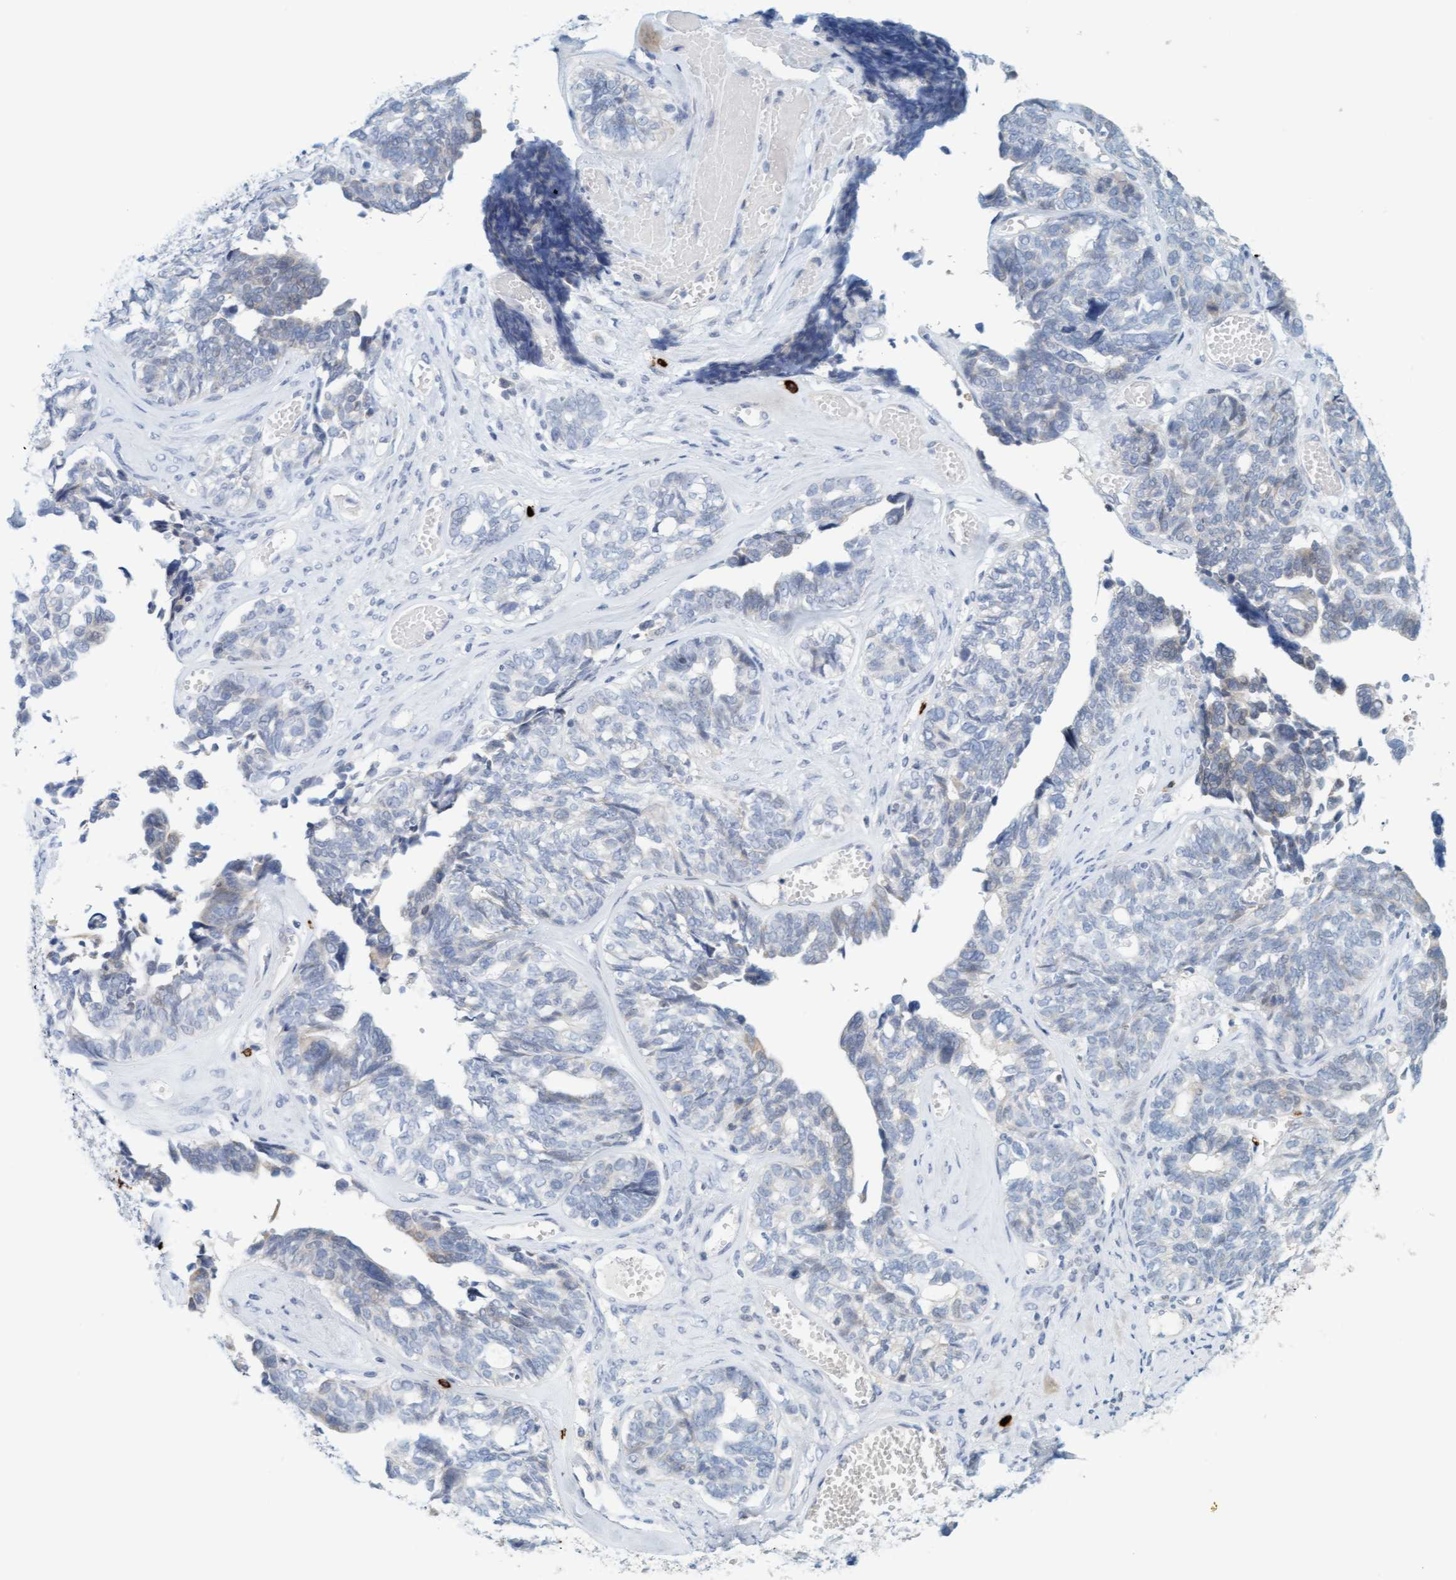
{"staining": {"intensity": "negative", "quantity": "none", "location": "none"}, "tissue": "ovarian cancer", "cell_type": "Tumor cells", "image_type": "cancer", "snomed": [{"axis": "morphology", "description": "Cystadenocarcinoma, serous, NOS"}, {"axis": "topography", "description": "Ovary"}], "caption": "This is an immunohistochemistry photomicrograph of serous cystadenocarcinoma (ovarian). There is no positivity in tumor cells.", "gene": "CPA3", "patient": {"sex": "female", "age": 79}}